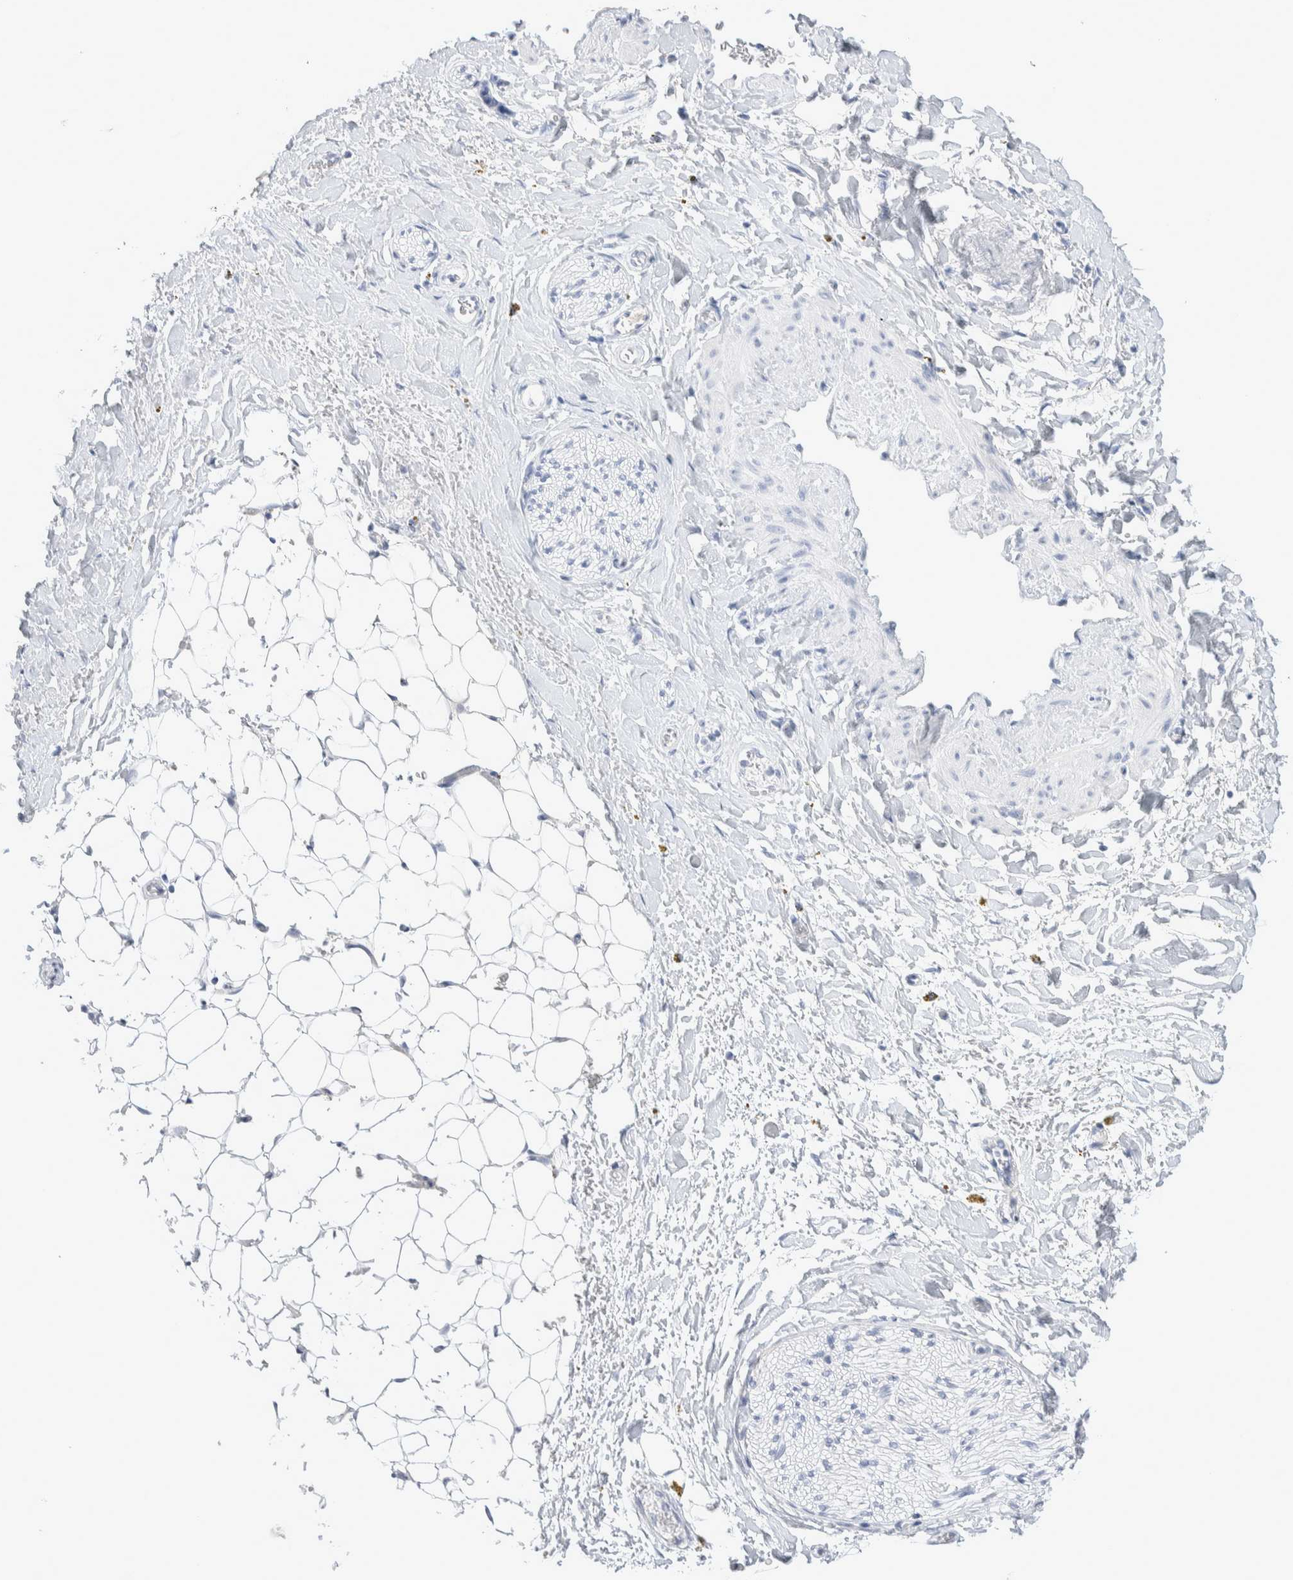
{"staining": {"intensity": "negative", "quantity": "none", "location": "none"}, "tissue": "adipose tissue", "cell_type": "Adipocytes", "image_type": "normal", "snomed": [{"axis": "morphology", "description": "Normal tissue, NOS"}, {"axis": "topography", "description": "Kidney"}, {"axis": "topography", "description": "Peripheral nerve tissue"}], "caption": "Immunohistochemical staining of benign human adipose tissue exhibits no significant expression in adipocytes. (DAB (3,3'-diaminobenzidine) IHC, high magnification).", "gene": "GDA", "patient": {"sex": "male", "age": 7}}